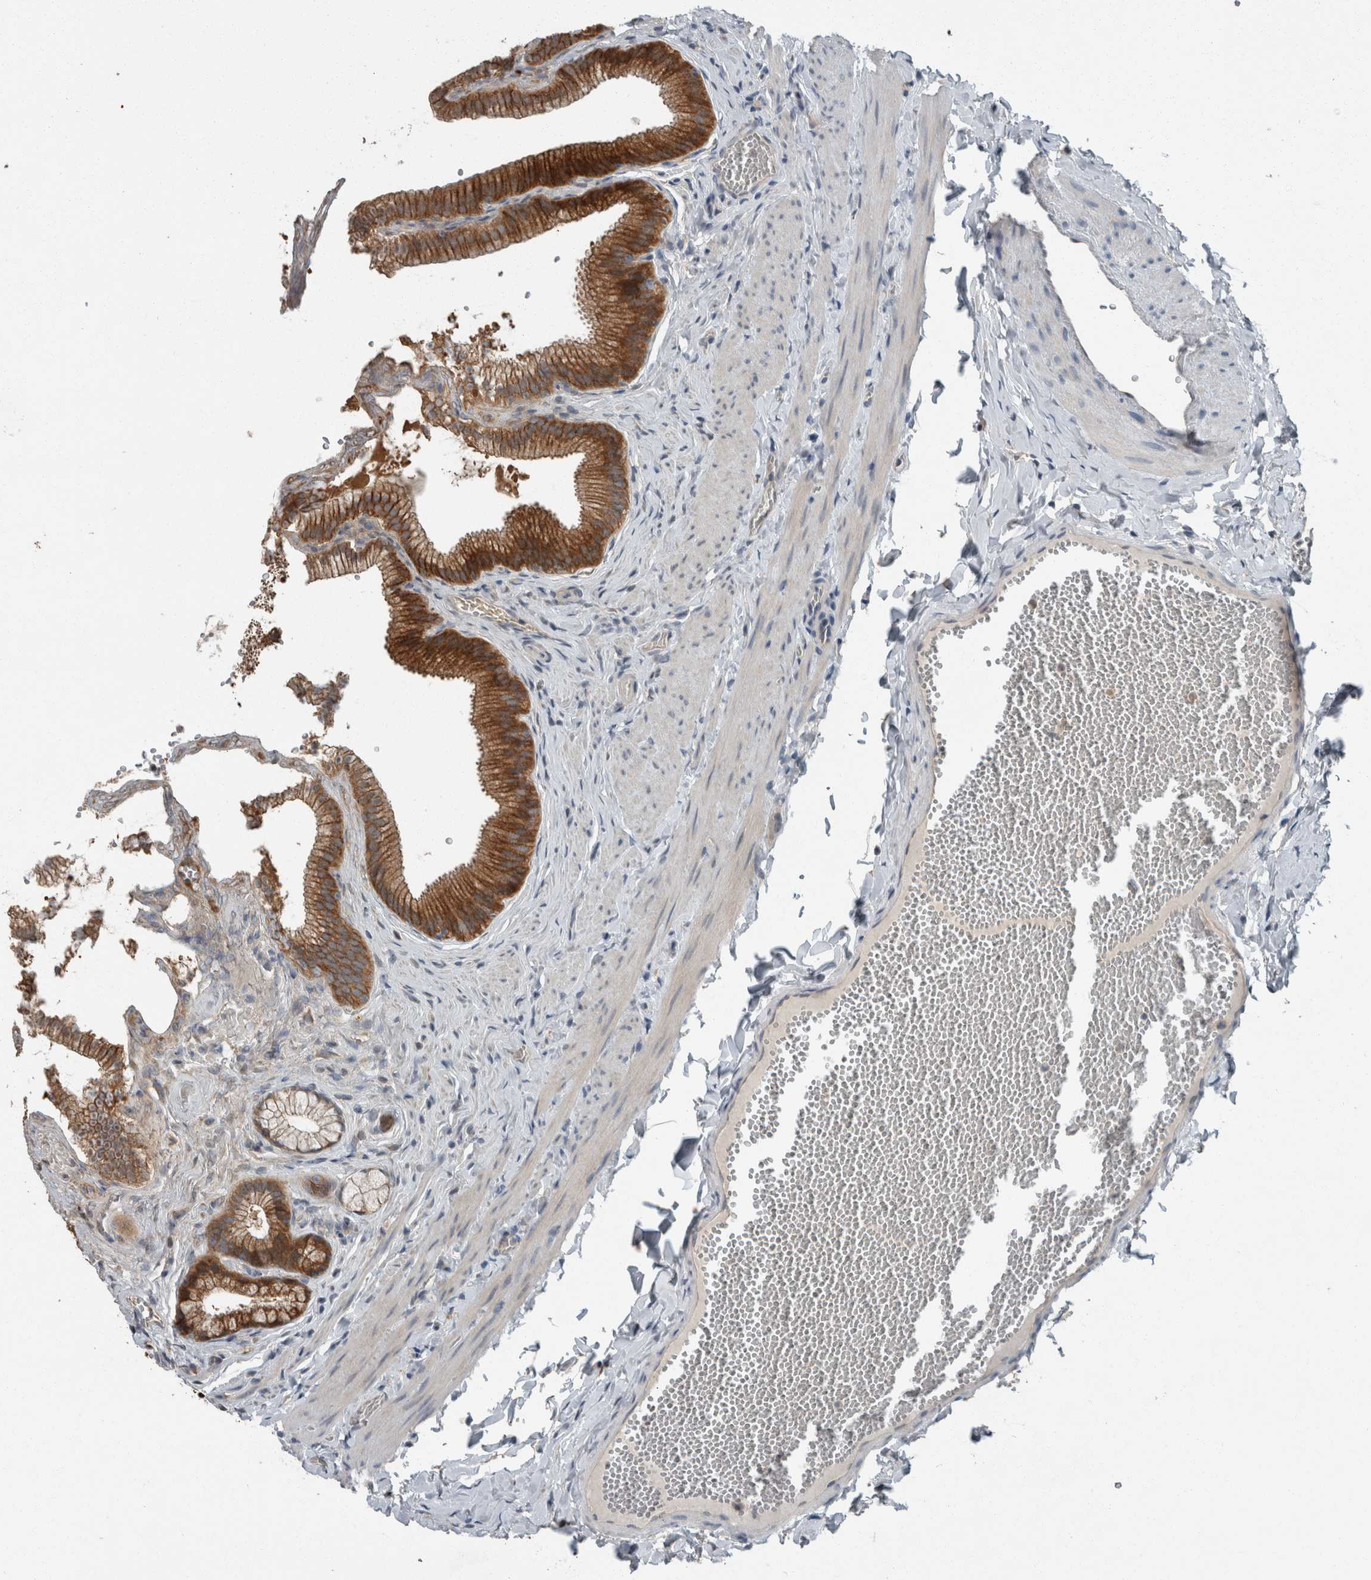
{"staining": {"intensity": "moderate", "quantity": ">75%", "location": "cytoplasmic/membranous"}, "tissue": "gallbladder", "cell_type": "Glandular cells", "image_type": "normal", "snomed": [{"axis": "morphology", "description": "Normal tissue, NOS"}, {"axis": "topography", "description": "Gallbladder"}], "caption": "Immunohistochemistry image of benign gallbladder: human gallbladder stained using IHC displays medium levels of moderate protein expression localized specifically in the cytoplasmic/membranous of glandular cells, appearing as a cytoplasmic/membranous brown color.", "gene": "KNTC1", "patient": {"sex": "male", "age": 38}}